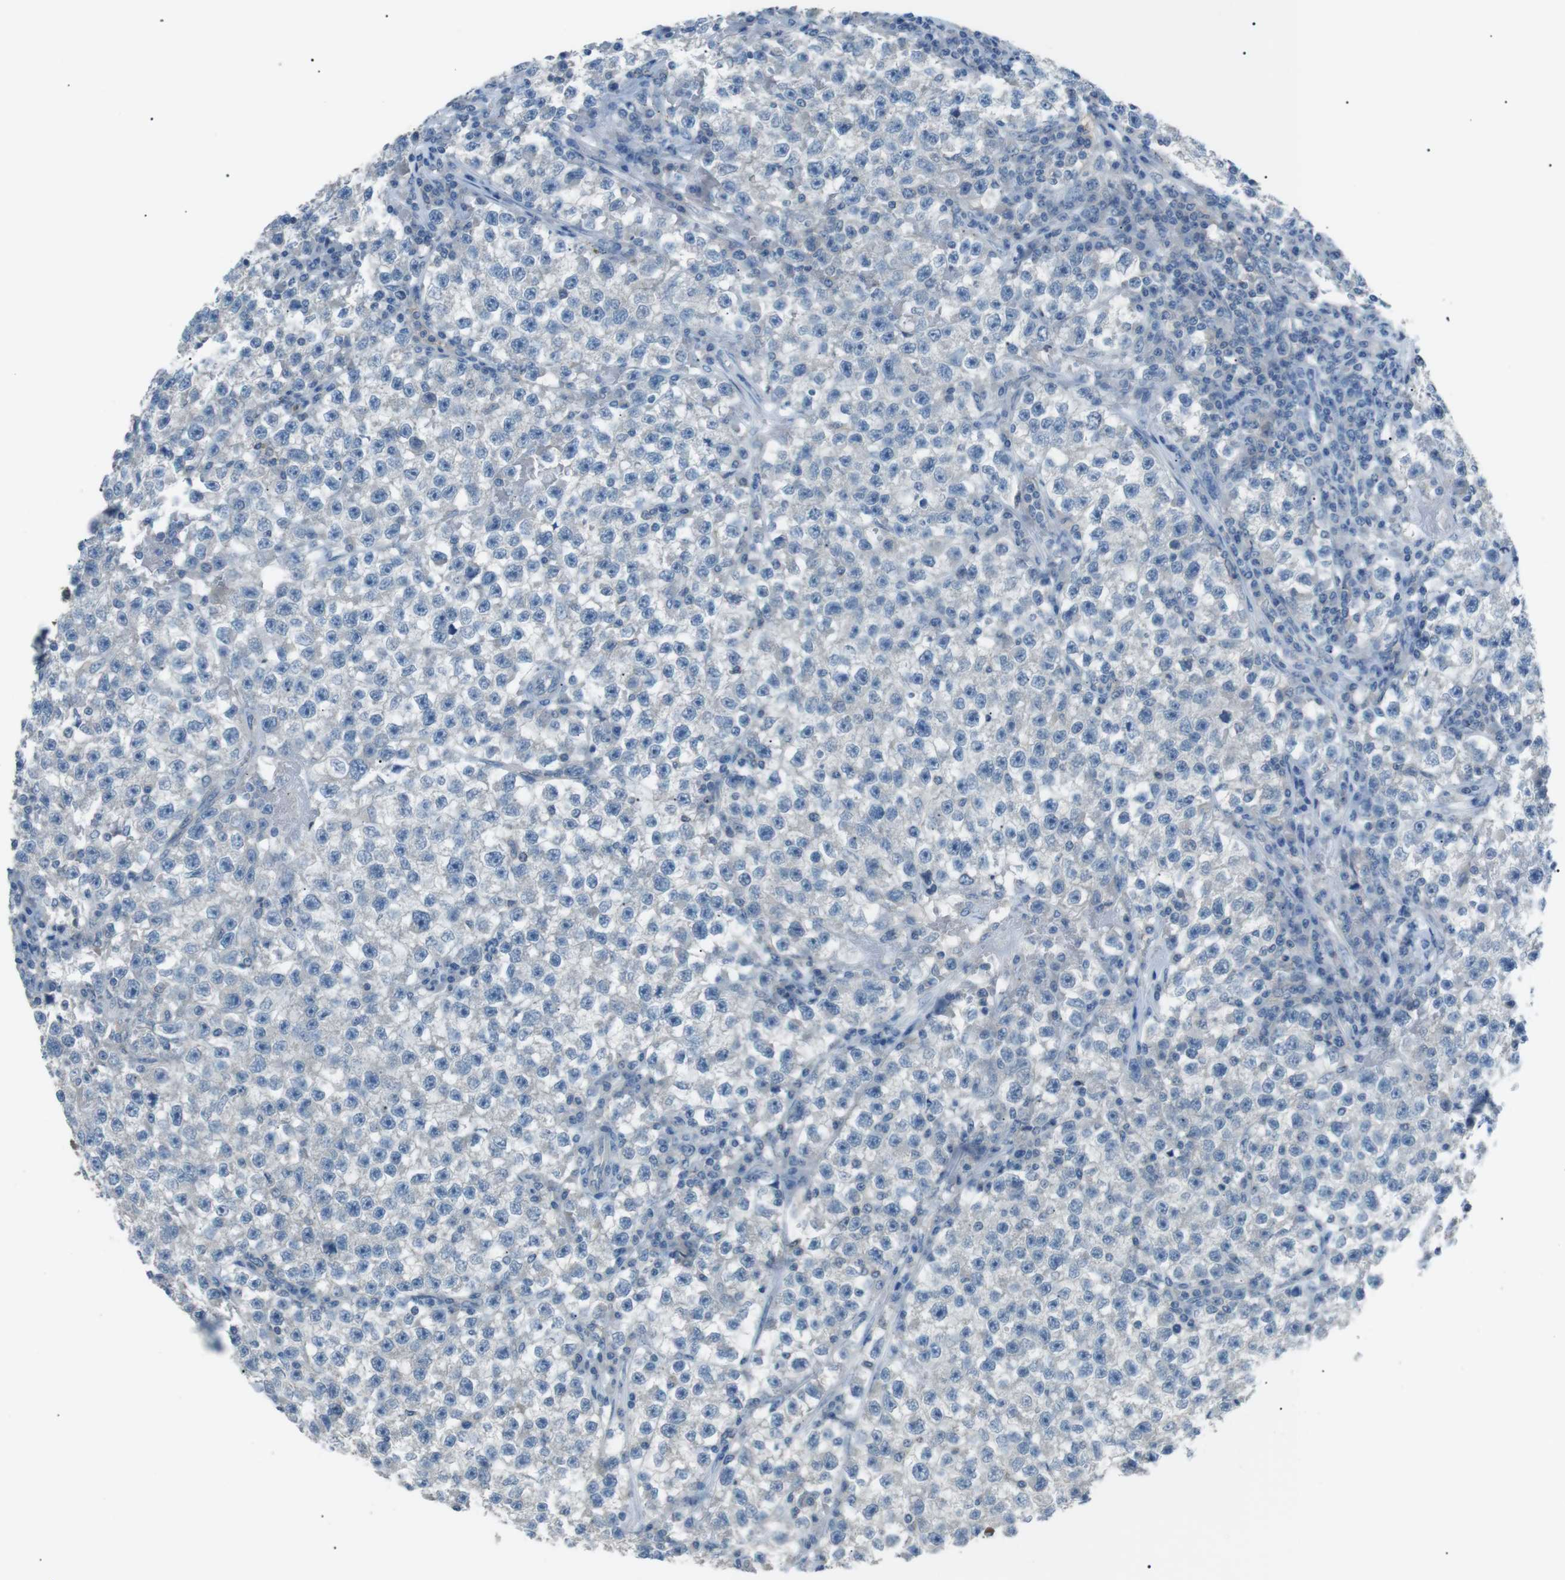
{"staining": {"intensity": "negative", "quantity": "none", "location": "none"}, "tissue": "testis cancer", "cell_type": "Tumor cells", "image_type": "cancer", "snomed": [{"axis": "morphology", "description": "Seminoma, NOS"}, {"axis": "topography", "description": "Testis"}], "caption": "Tumor cells show no significant positivity in testis cancer (seminoma).", "gene": "CDH26", "patient": {"sex": "male", "age": 22}}